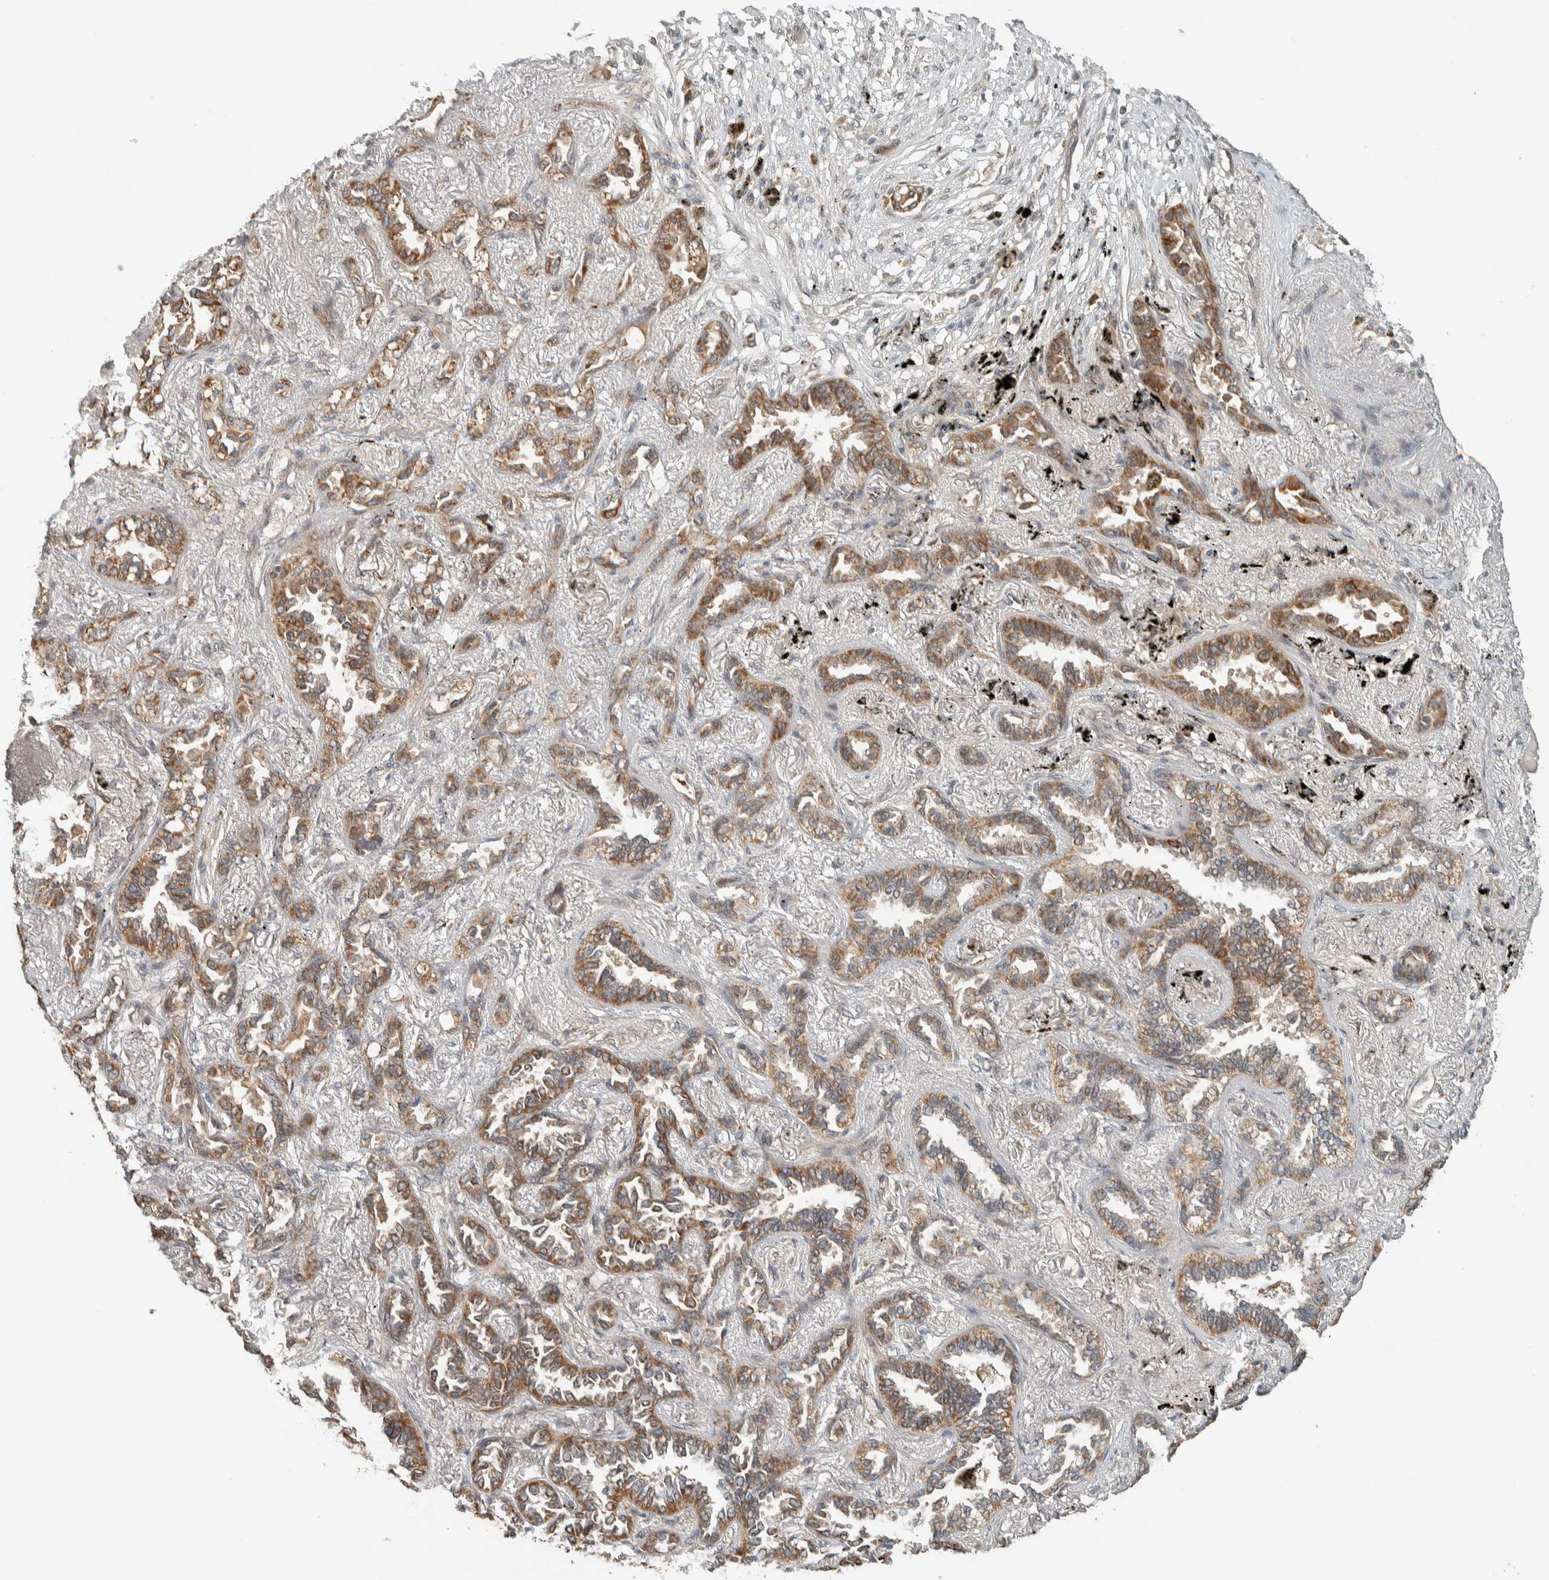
{"staining": {"intensity": "moderate", "quantity": ">75%", "location": "cytoplasmic/membranous"}, "tissue": "lung cancer", "cell_type": "Tumor cells", "image_type": "cancer", "snomed": [{"axis": "morphology", "description": "Adenocarcinoma, NOS"}, {"axis": "topography", "description": "Lung"}], "caption": "Brown immunohistochemical staining in human adenocarcinoma (lung) exhibits moderate cytoplasmic/membranous positivity in approximately >75% of tumor cells.", "gene": "NBR1", "patient": {"sex": "male", "age": 59}}